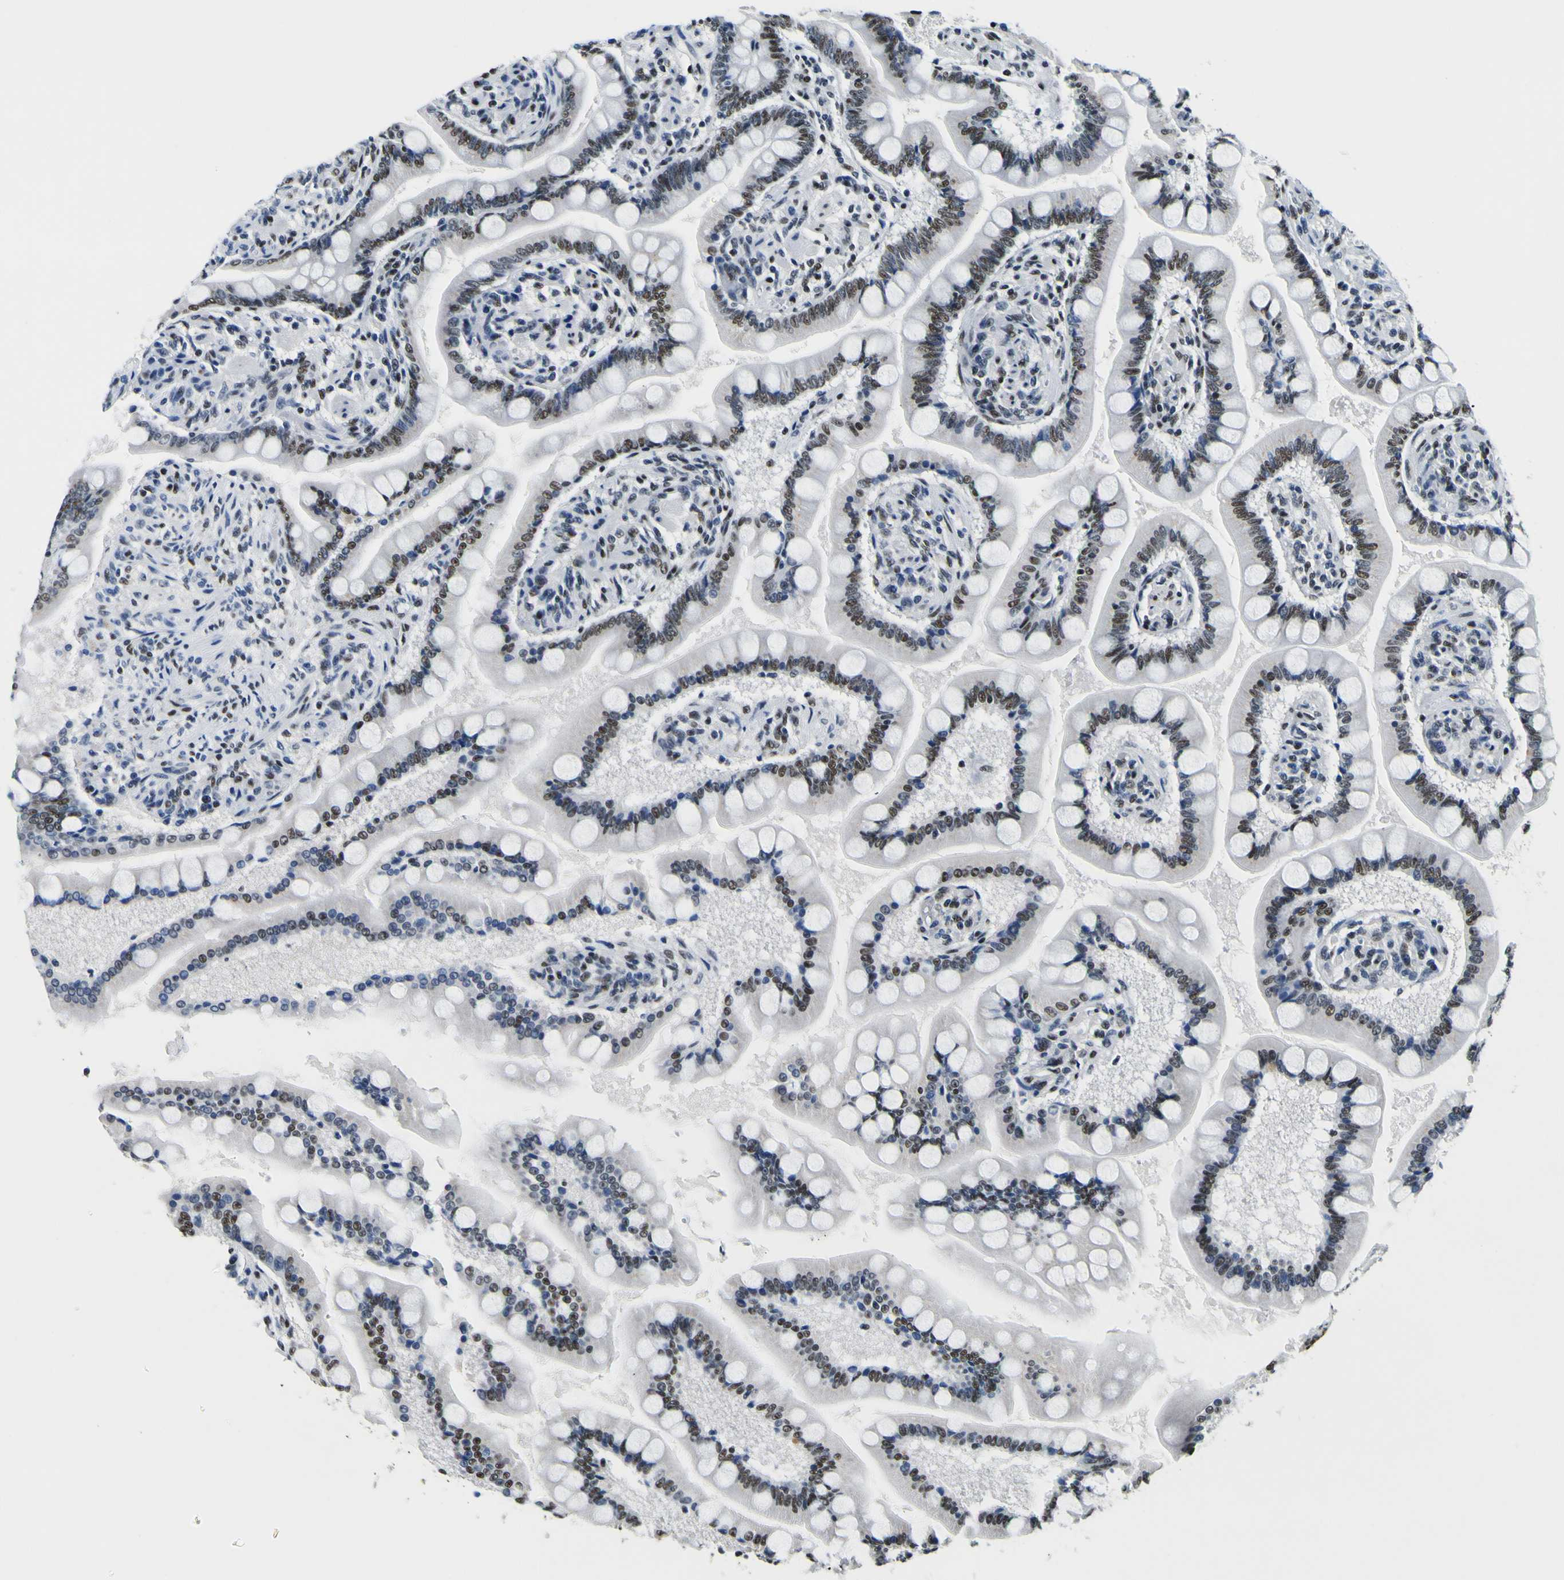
{"staining": {"intensity": "moderate", "quantity": "25%-75%", "location": "nuclear"}, "tissue": "small intestine", "cell_type": "Glandular cells", "image_type": "normal", "snomed": [{"axis": "morphology", "description": "Normal tissue, NOS"}, {"axis": "topography", "description": "Small intestine"}], "caption": "Moderate nuclear expression is appreciated in about 25%-75% of glandular cells in benign small intestine. (DAB IHC, brown staining for protein, blue staining for nuclei).", "gene": "SP1", "patient": {"sex": "male", "age": 41}}